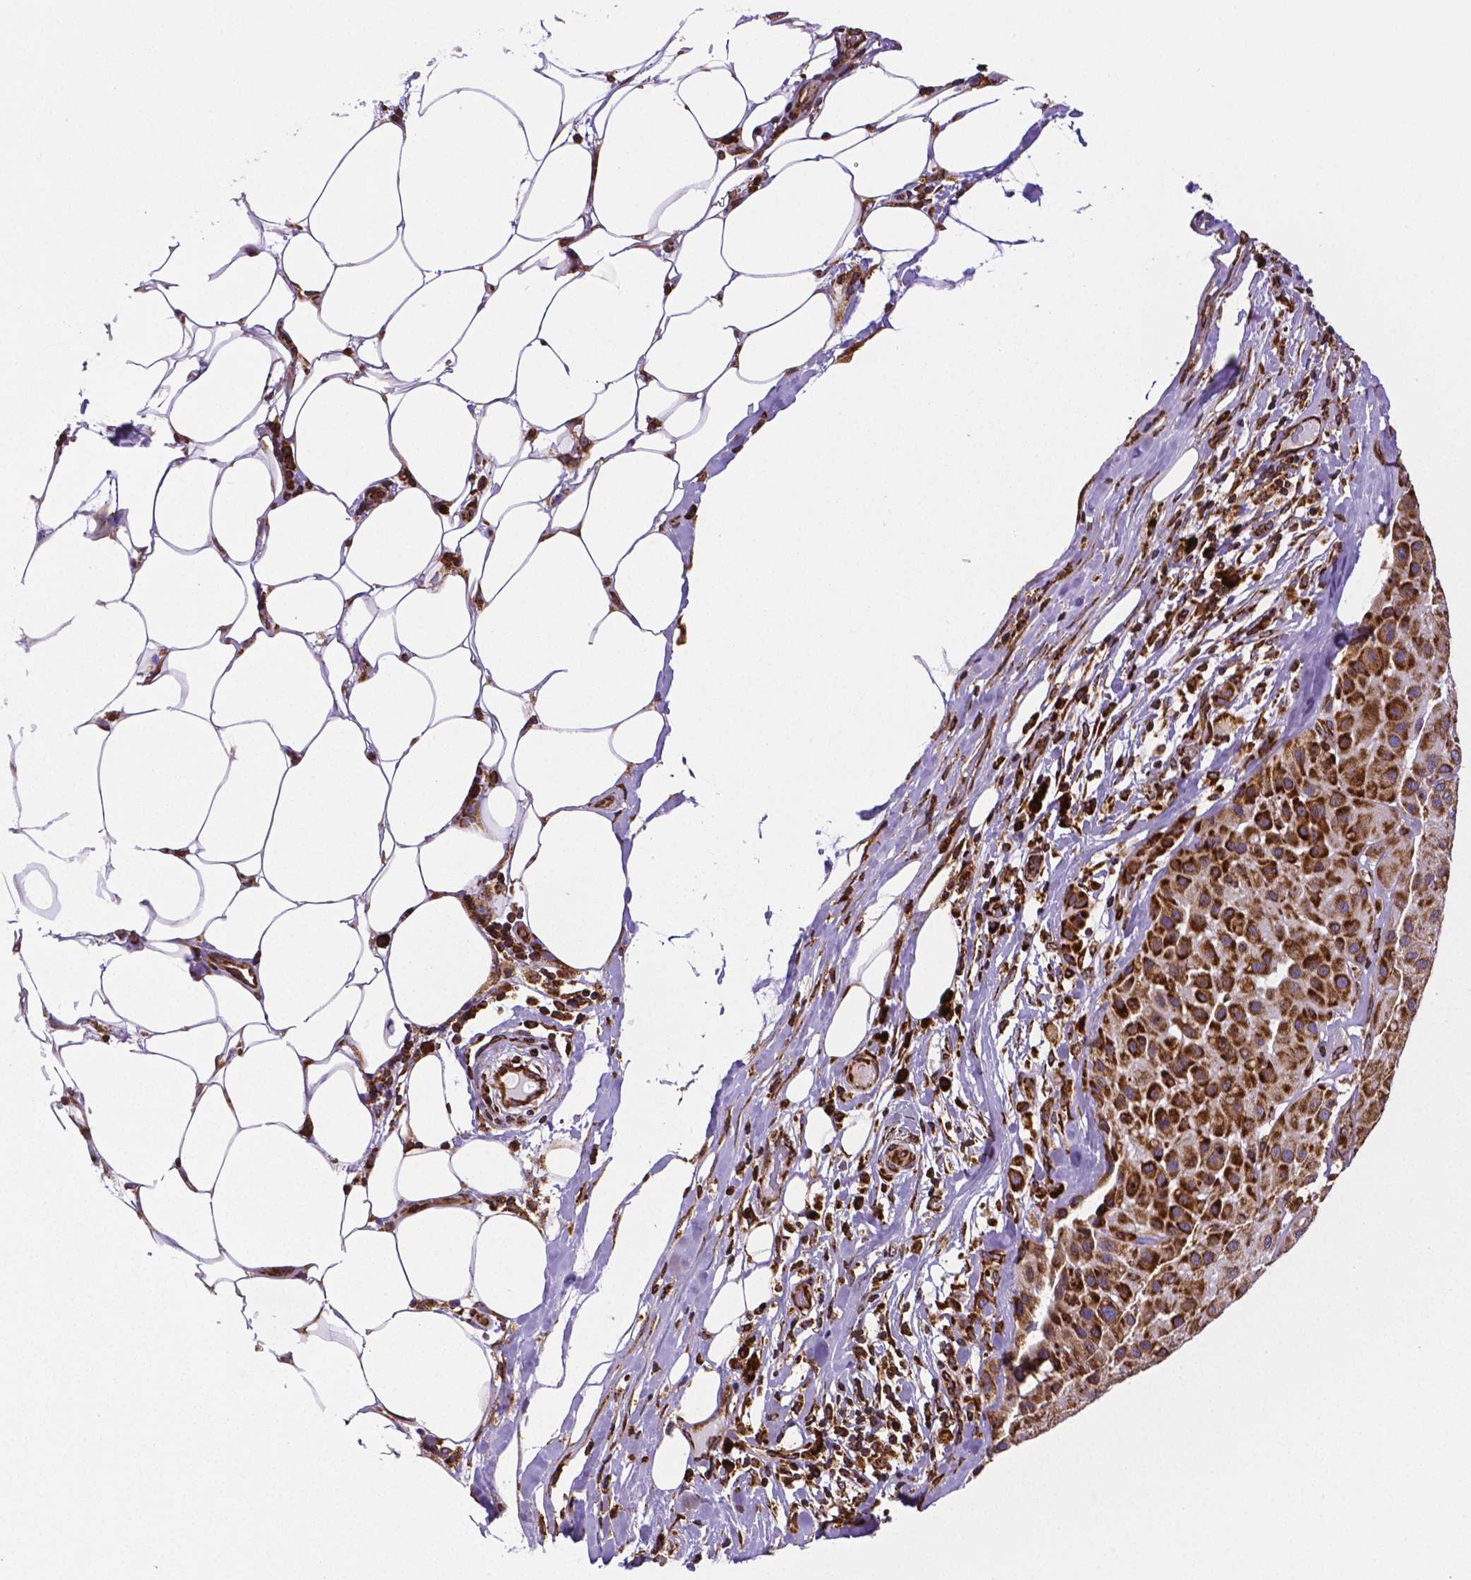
{"staining": {"intensity": "strong", "quantity": ">75%", "location": "cytoplasmic/membranous"}, "tissue": "melanoma", "cell_type": "Tumor cells", "image_type": "cancer", "snomed": [{"axis": "morphology", "description": "Malignant melanoma, Metastatic site"}, {"axis": "topography", "description": "Smooth muscle"}], "caption": "Strong cytoplasmic/membranous positivity is appreciated in approximately >75% of tumor cells in malignant melanoma (metastatic site). The protein is shown in brown color, while the nuclei are stained blue.", "gene": "MTDH", "patient": {"sex": "male", "age": 41}}